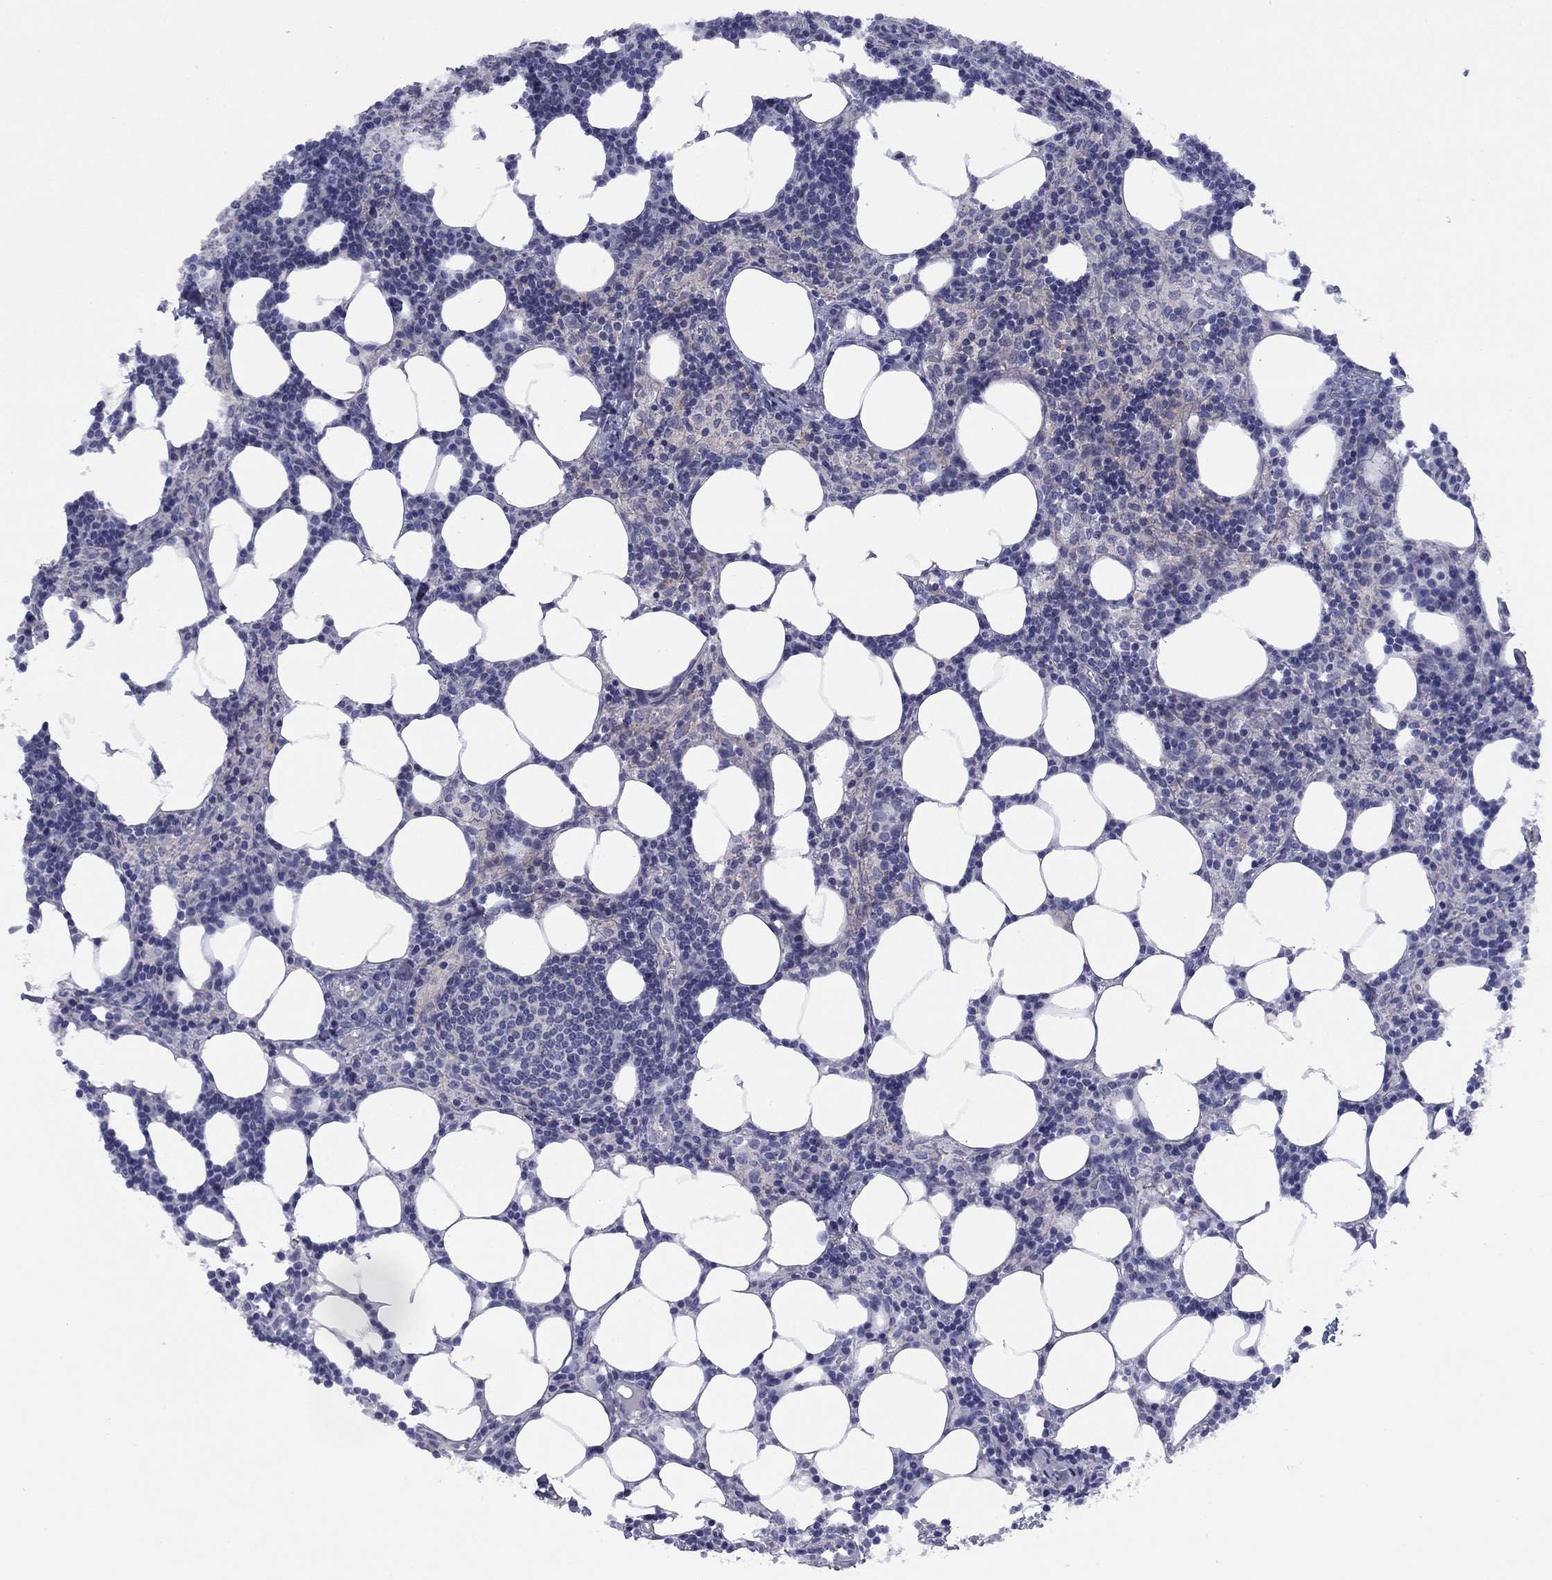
{"staining": {"intensity": "negative", "quantity": "none", "location": "none"}, "tissue": "lymph node", "cell_type": "Non-germinal center cells", "image_type": "normal", "snomed": [{"axis": "morphology", "description": "Normal tissue, NOS"}, {"axis": "topography", "description": "Lymph node"}], "caption": "Immunohistochemical staining of unremarkable lymph node displays no significant expression in non-germinal center cells.", "gene": "TIGD4", "patient": {"sex": "female", "age": 52}}